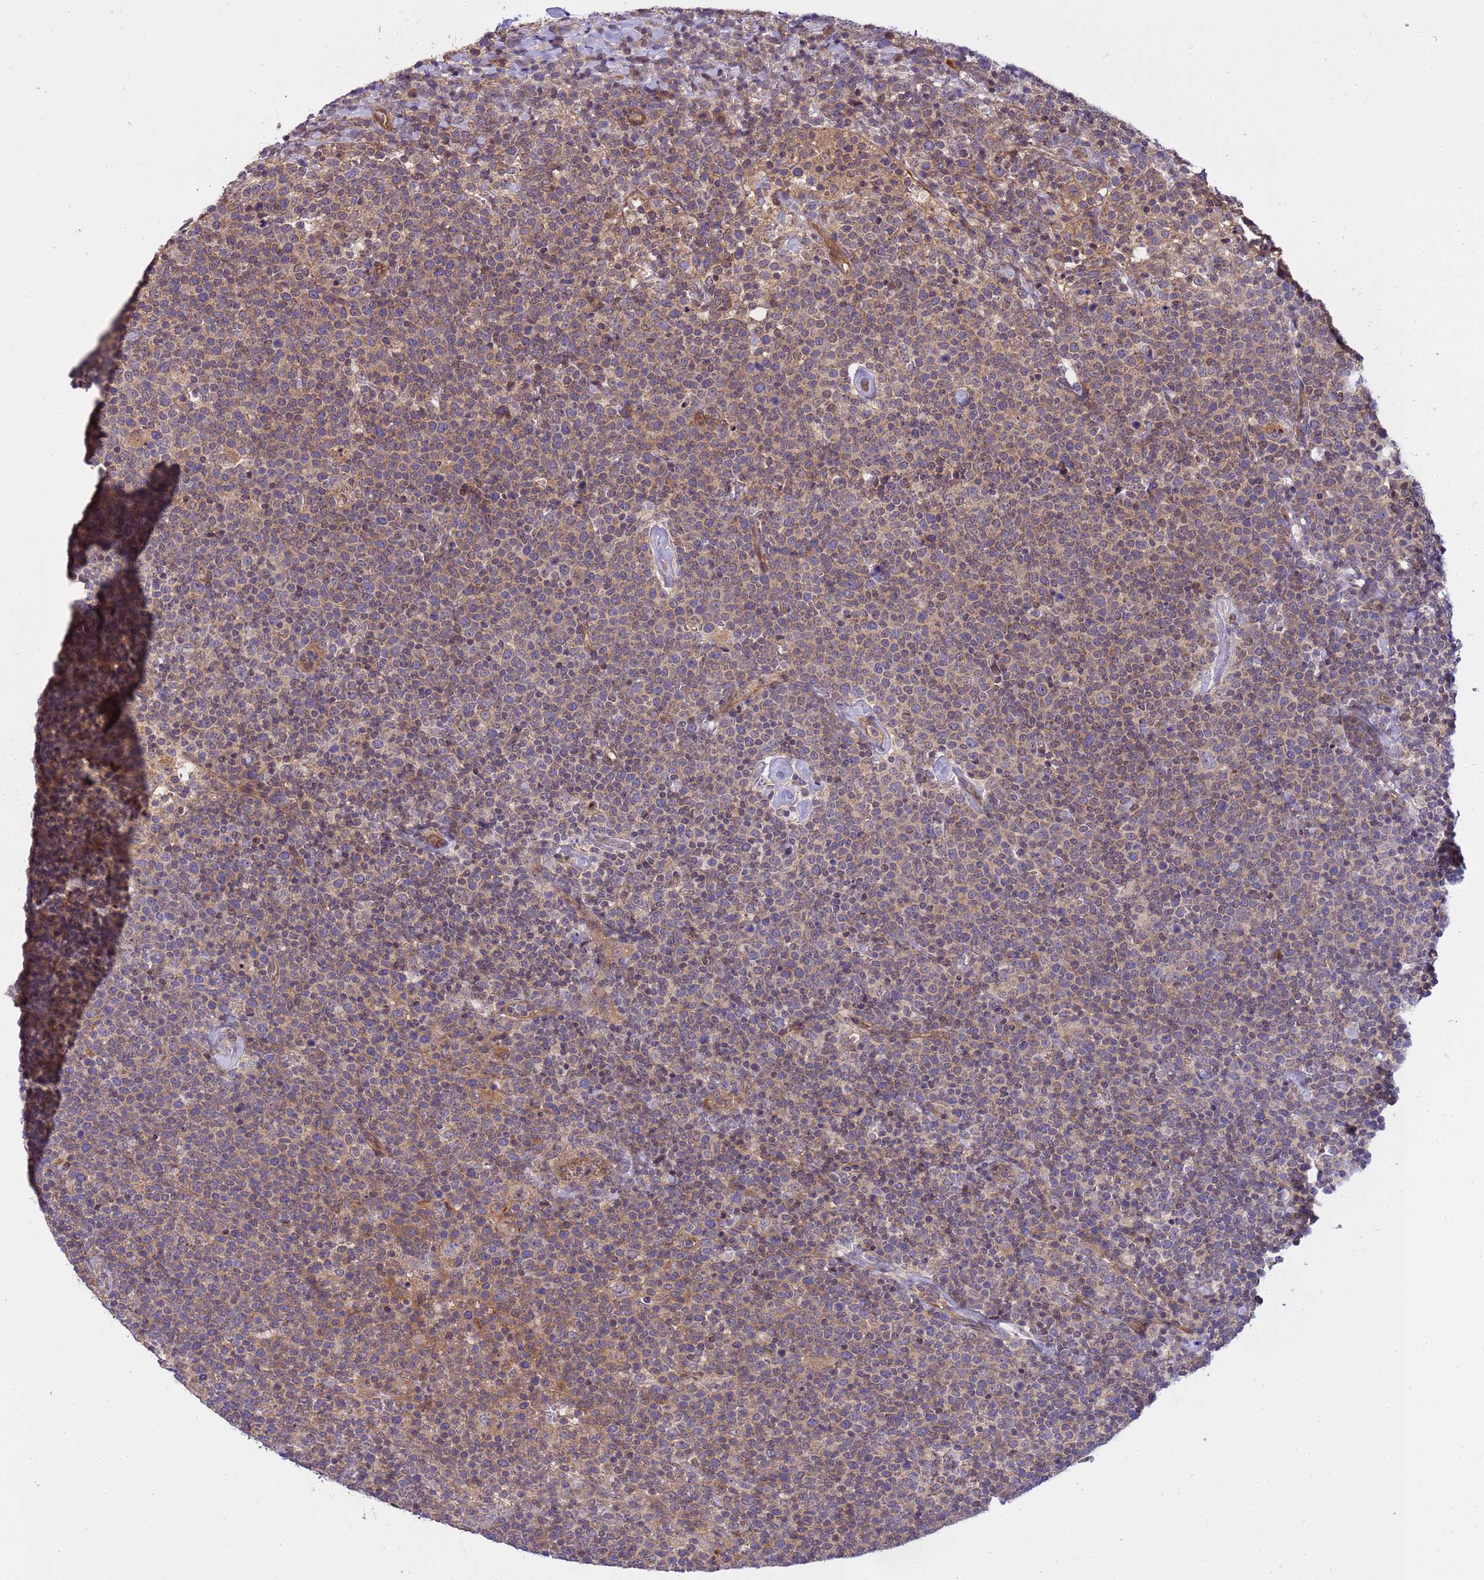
{"staining": {"intensity": "weak", "quantity": "<25%", "location": "cytoplasmic/membranous"}, "tissue": "lymphoma", "cell_type": "Tumor cells", "image_type": "cancer", "snomed": [{"axis": "morphology", "description": "Malignant lymphoma, non-Hodgkin's type, High grade"}, {"axis": "topography", "description": "Lymph node"}], "caption": "Immunohistochemistry micrograph of high-grade malignant lymphoma, non-Hodgkin's type stained for a protein (brown), which exhibits no positivity in tumor cells.", "gene": "SMCO3", "patient": {"sex": "male", "age": 61}}